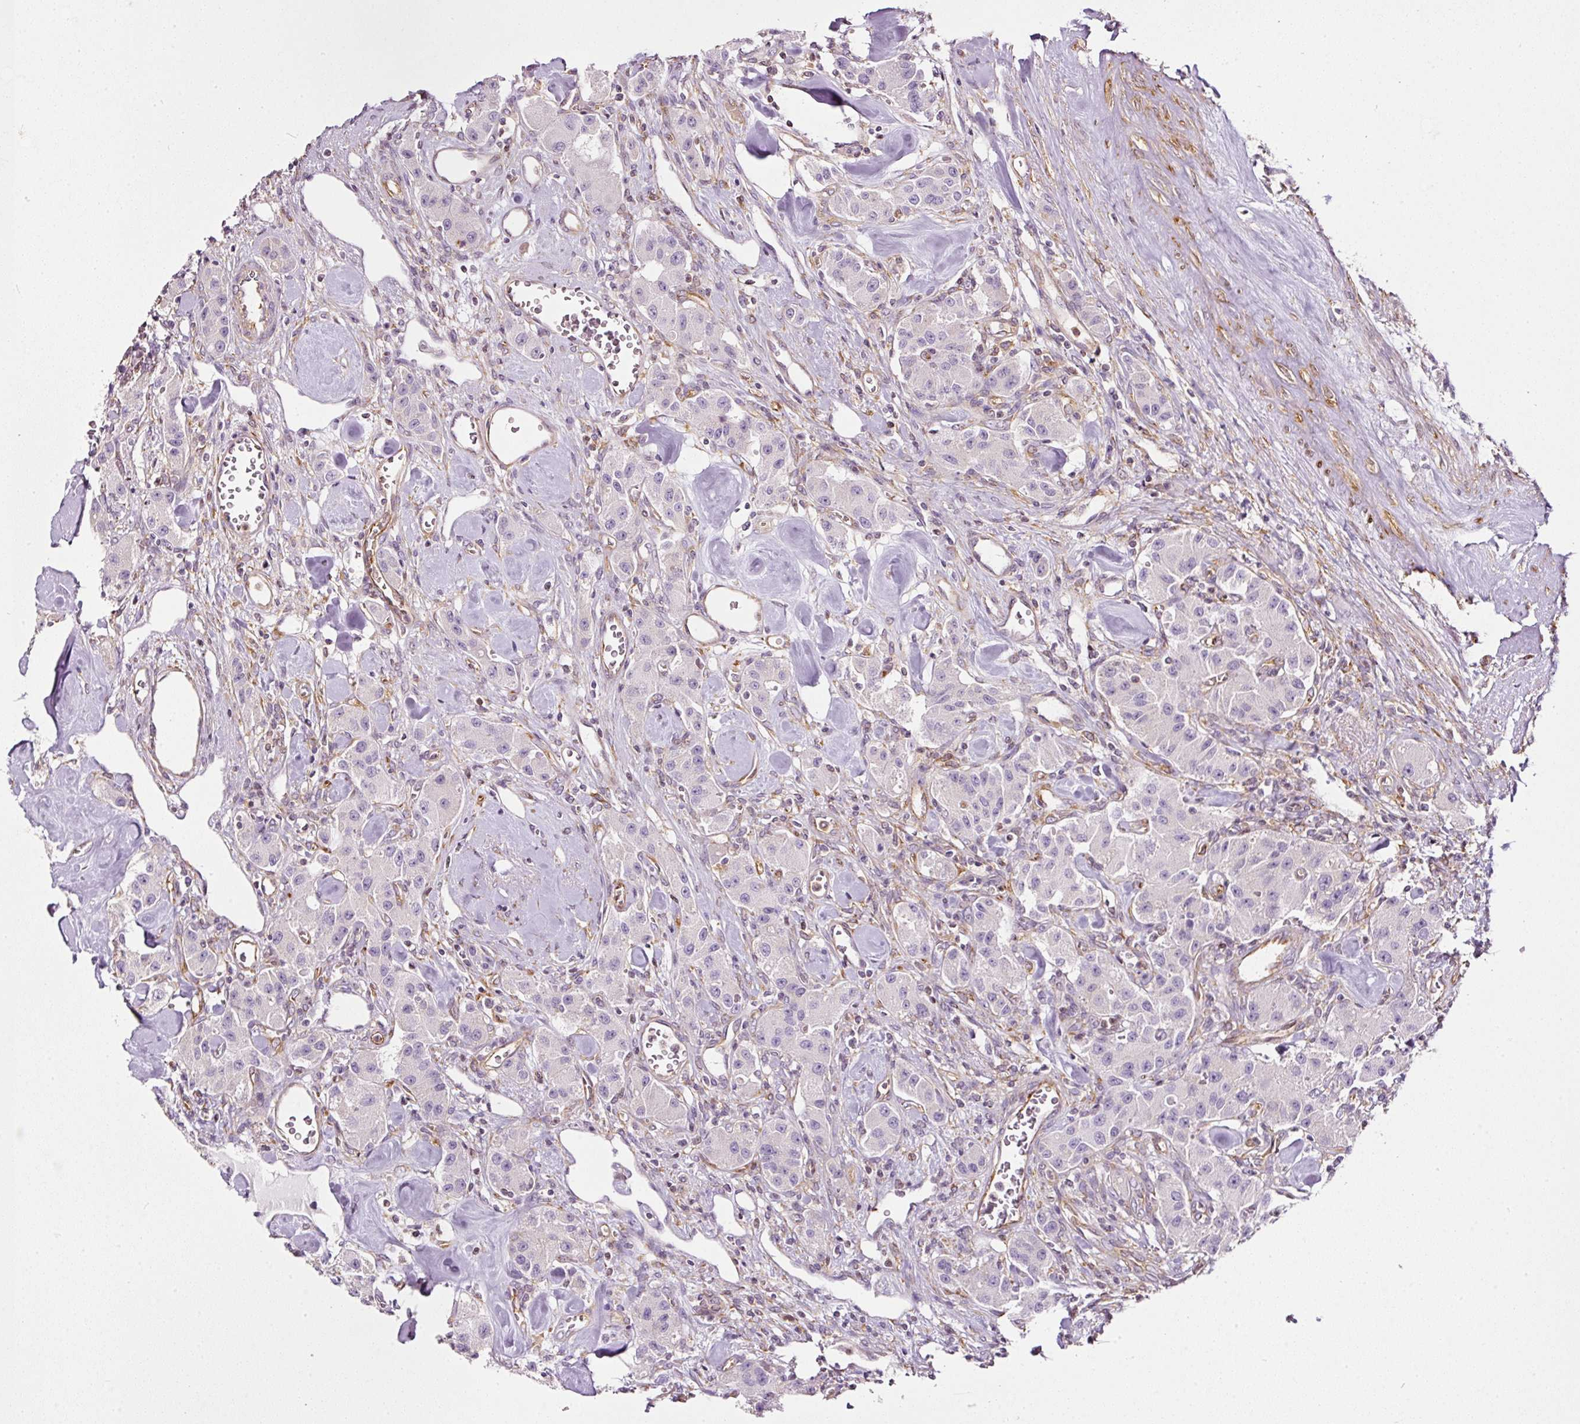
{"staining": {"intensity": "negative", "quantity": "none", "location": "none"}, "tissue": "carcinoid", "cell_type": "Tumor cells", "image_type": "cancer", "snomed": [{"axis": "morphology", "description": "Carcinoid, malignant, NOS"}, {"axis": "topography", "description": "Pancreas"}], "caption": "IHC of human carcinoid (malignant) demonstrates no positivity in tumor cells.", "gene": "SCNM1", "patient": {"sex": "male", "age": 41}}